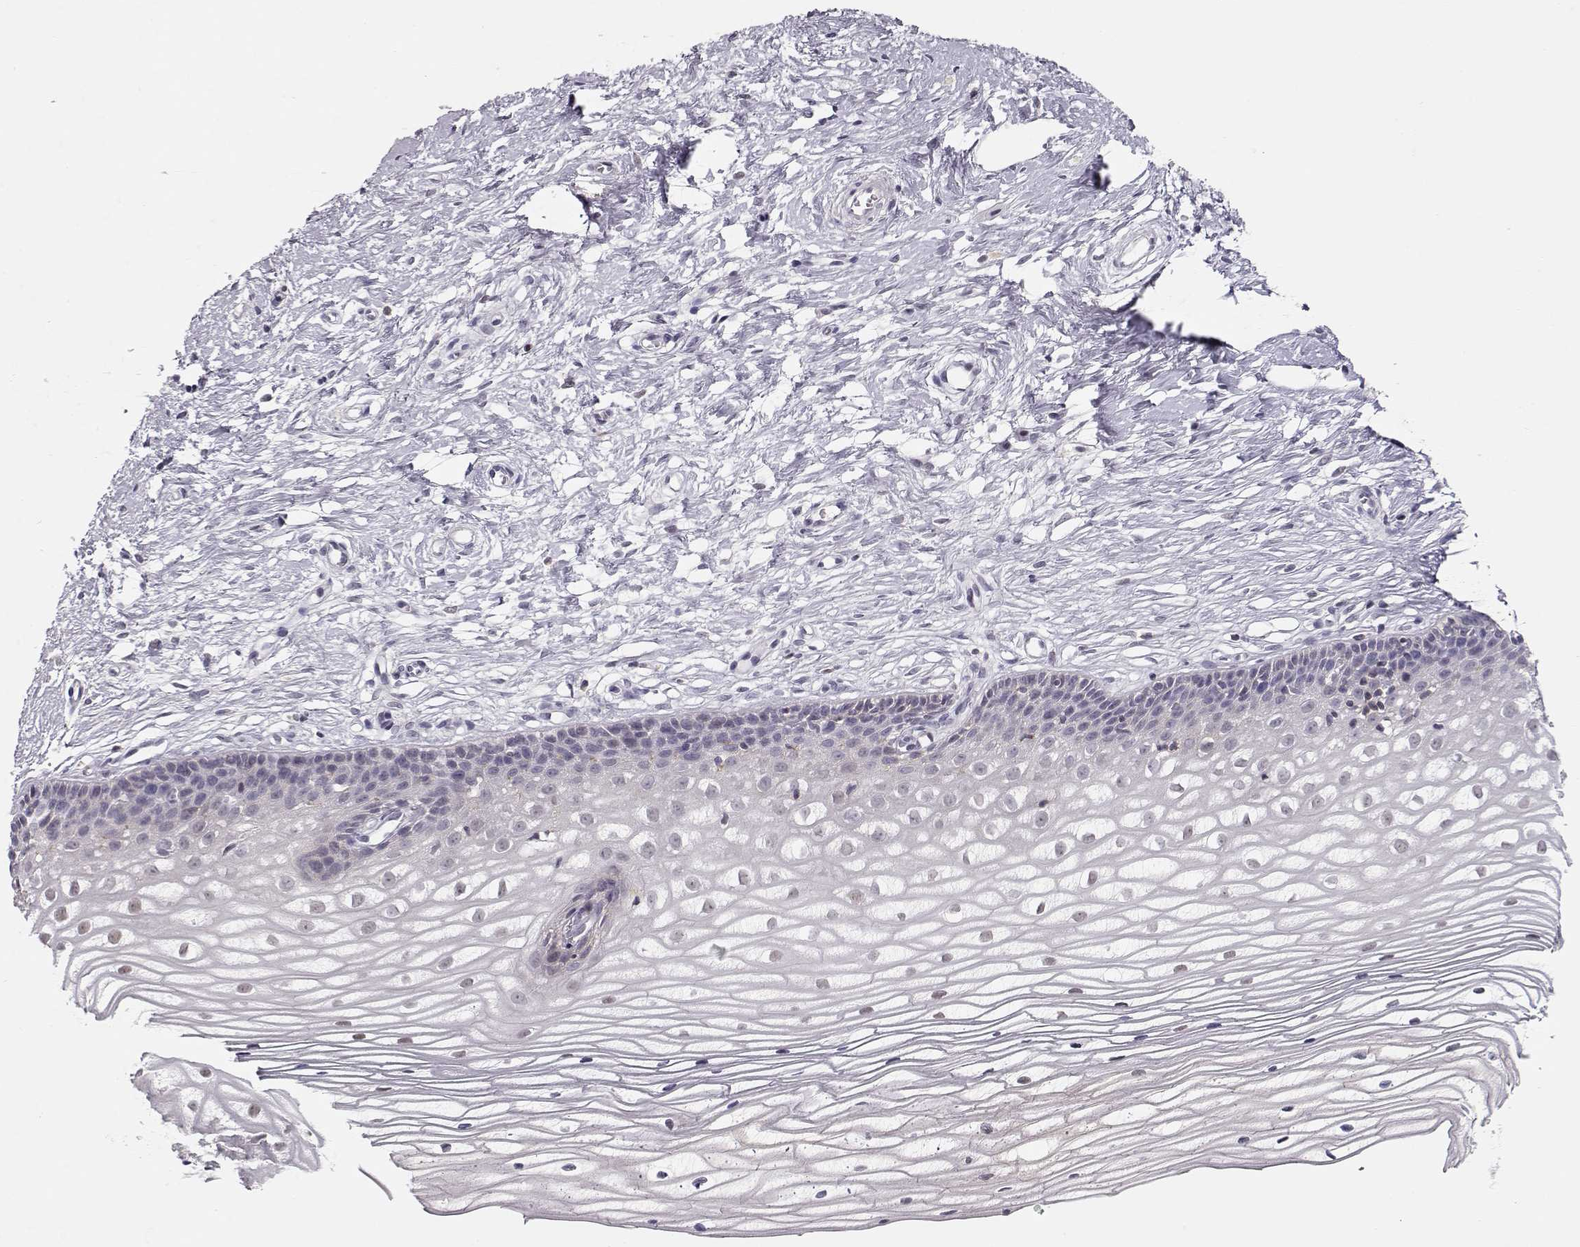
{"staining": {"intensity": "negative", "quantity": "none", "location": "none"}, "tissue": "cervix", "cell_type": "Glandular cells", "image_type": "normal", "snomed": [{"axis": "morphology", "description": "Normal tissue, NOS"}, {"axis": "topography", "description": "Cervix"}], "caption": "High power microscopy histopathology image of an IHC micrograph of unremarkable cervix, revealing no significant staining in glandular cells.", "gene": "TEPP", "patient": {"sex": "female", "age": 40}}